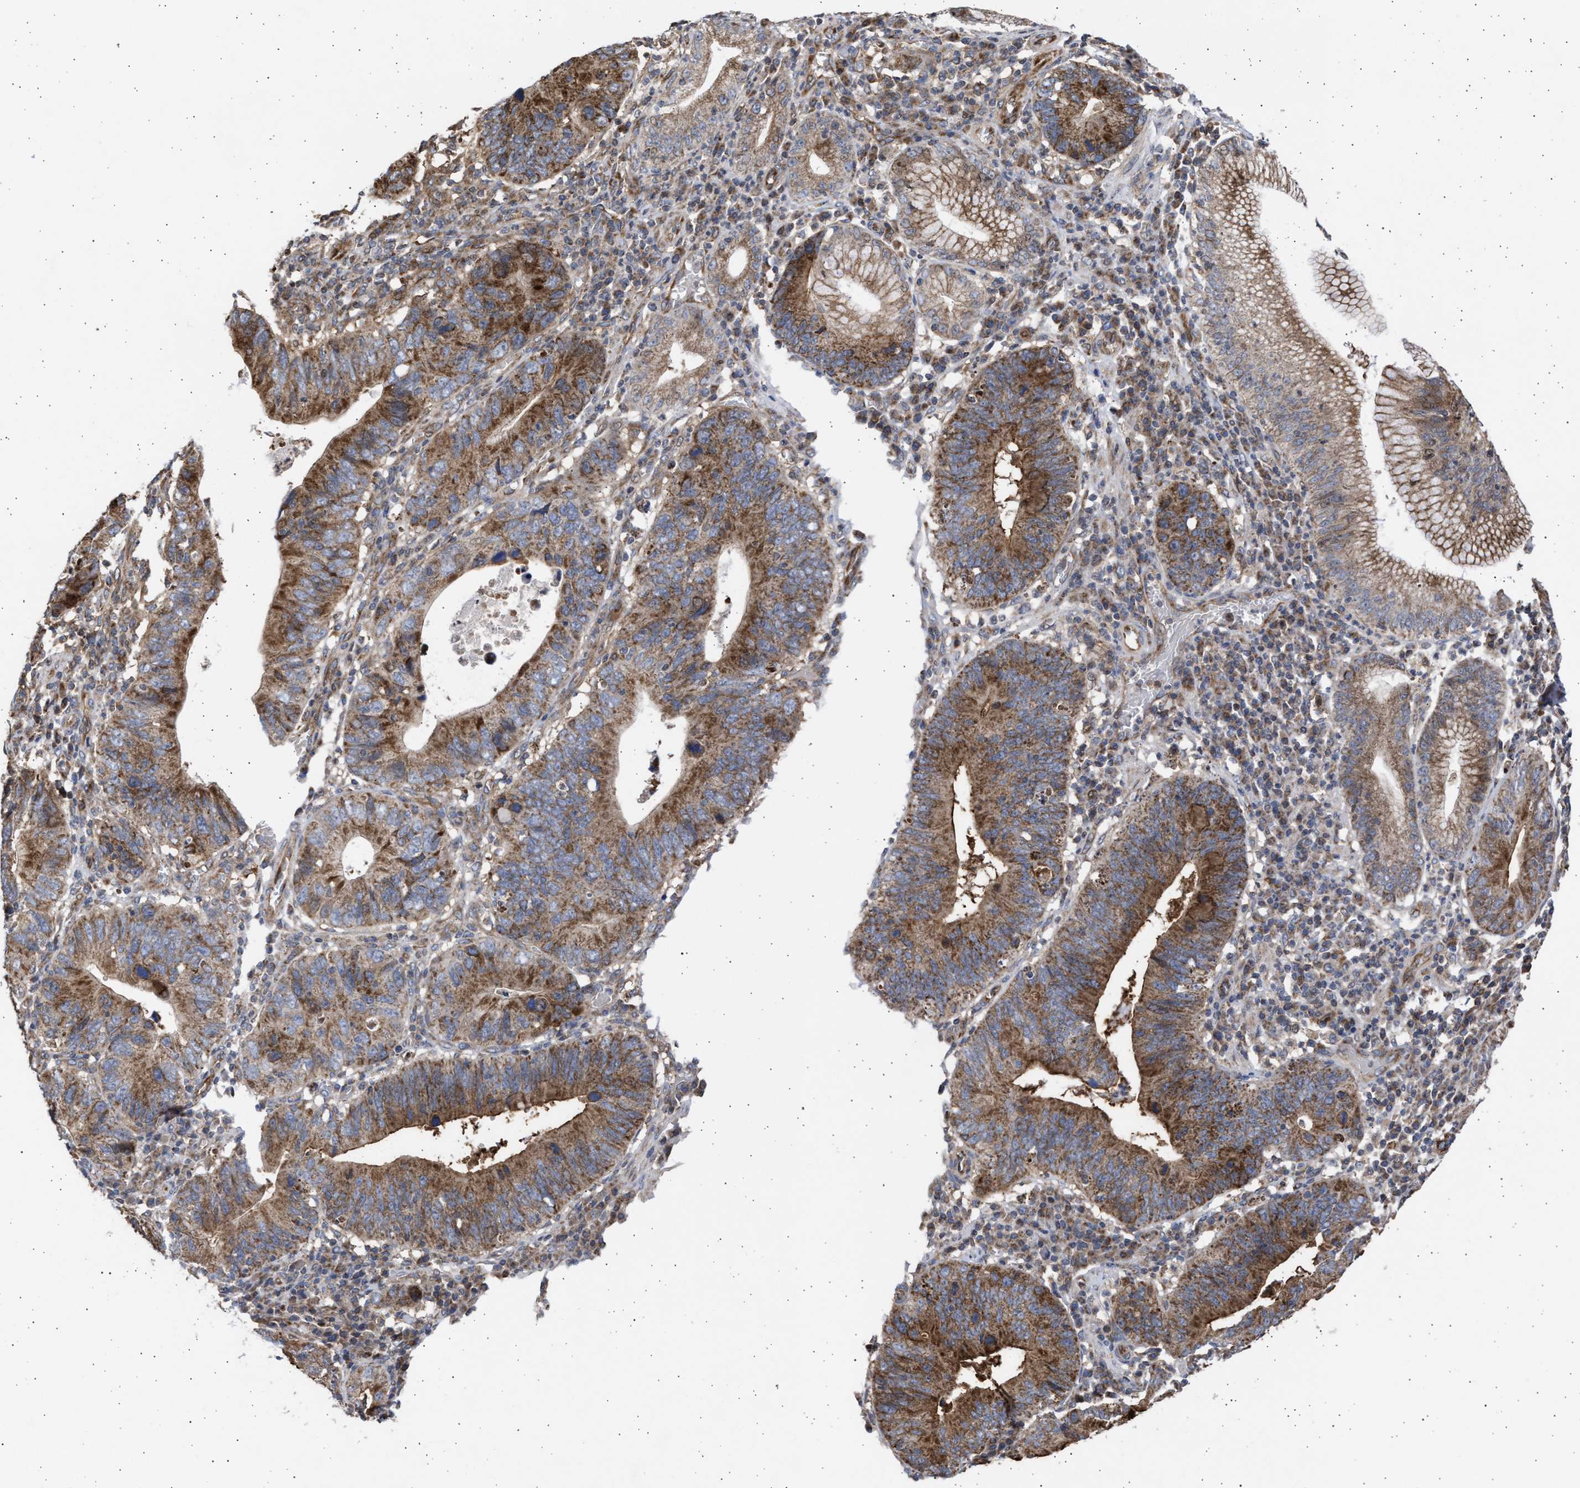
{"staining": {"intensity": "strong", "quantity": ">75%", "location": "cytoplasmic/membranous"}, "tissue": "stomach cancer", "cell_type": "Tumor cells", "image_type": "cancer", "snomed": [{"axis": "morphology", "description": "Adenocarcinoma, NOS"}, {"axis": "topography", "description": "Stomach"}], "caption": "This is an image of IHC staining of stomach cancer (adenocarcinoma), which shows strong positivity in the cytoplasmic/membranous of tumor cells.", "gene": "TTC19", "patient": {"sex": "male", "age": 59}}